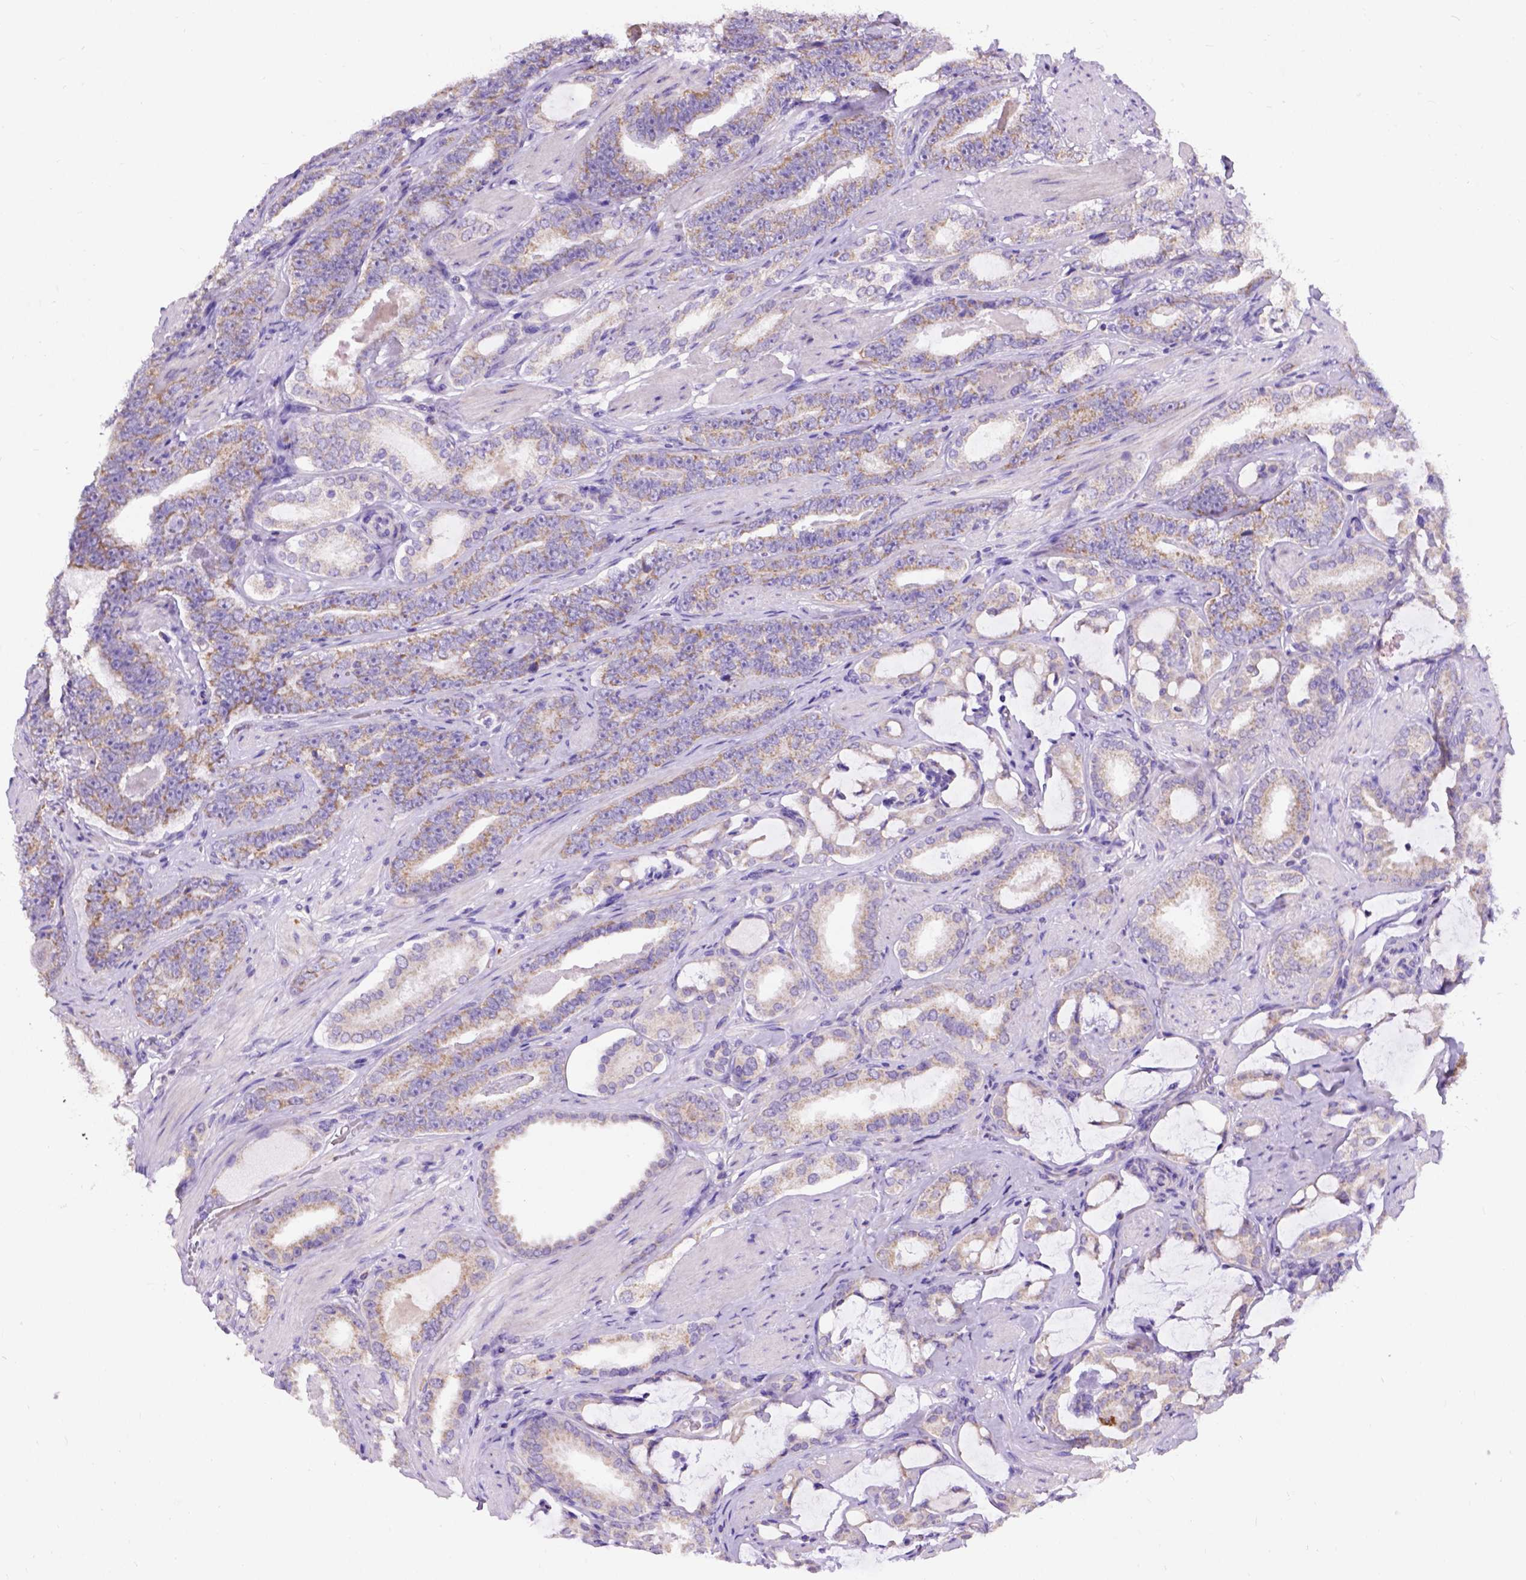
{"staining": {"intensity": "weak", "quantity": "25%-75%", "location": "cytoplasmic/membranous"}, "tissue": "prostate cancer", "cell_type": "Tumor cells", "image_type": "cancer", "snomed": [{"axis": "morphology", "description": "Adenocarcinoma, High grade"}, {"axis": "topography", "description": "Prostate"}], "caption": "This micrograph displays IHC staining of human prostate cancer, with low weak cytoplasmic/membranous expression in about 25%-75% of tumor cells.", "gene": "L2HGDH", "patient": {"sex": "male", "age": 63}}